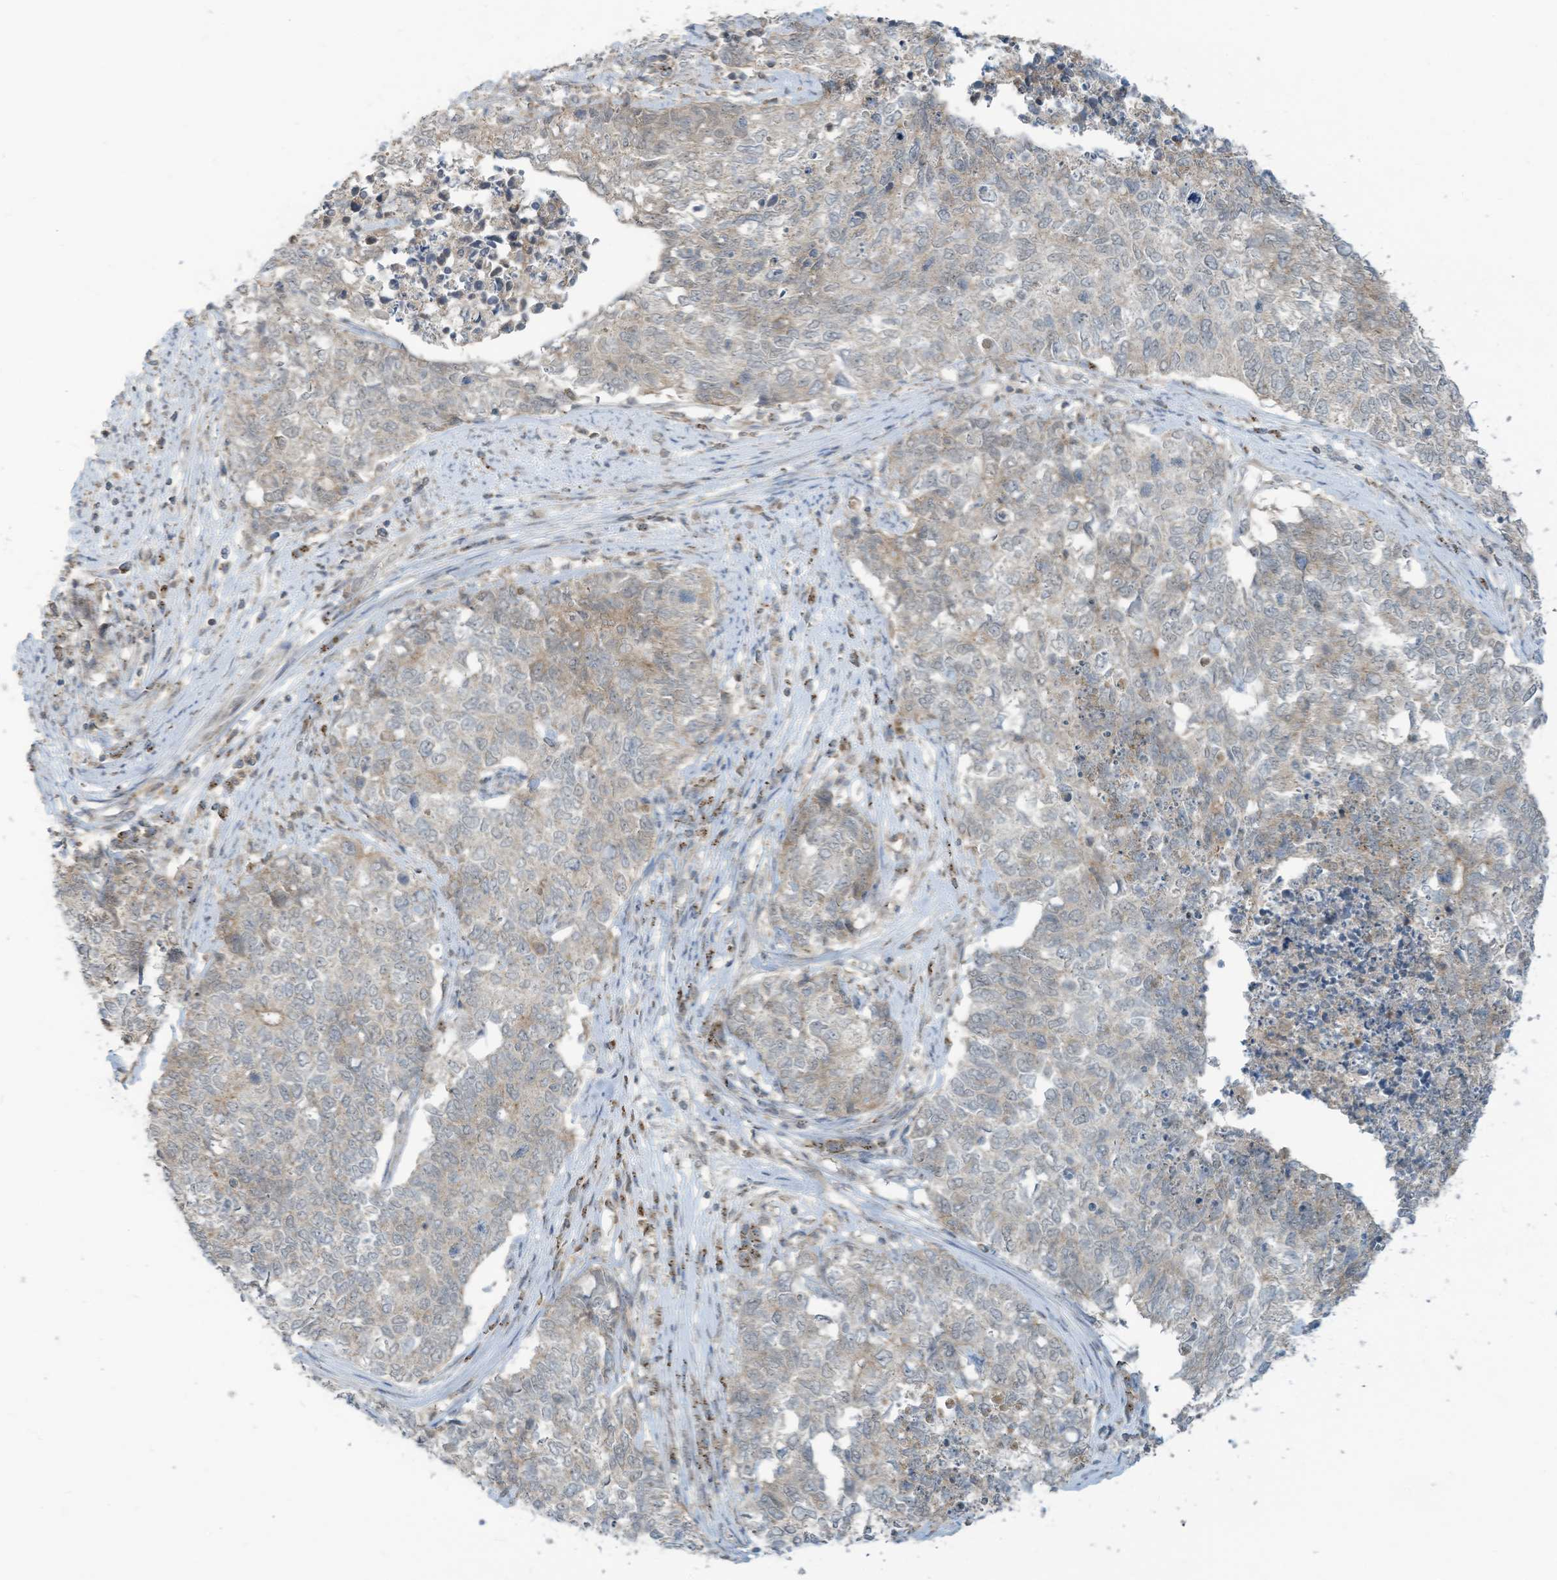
{"staining": {"intensity": "negative", "quantity": "none", "location": "none"}, "tissue": "cervical cancer", "cell_type": "Tumor cells", "image_type": "cancer", "snomed": [{"axis": "morphology", "description": "Squamous cell carcinoma, NOS"}, {"axis": "topography", "description": "Cervix"}], "caption": "This is an IHC micrograph of cervical cancer (squamous cell carcinoma). There is no expression in tumor cells.", "gene": "PARVG", "patient": {"sex": "female", "age": 63}}